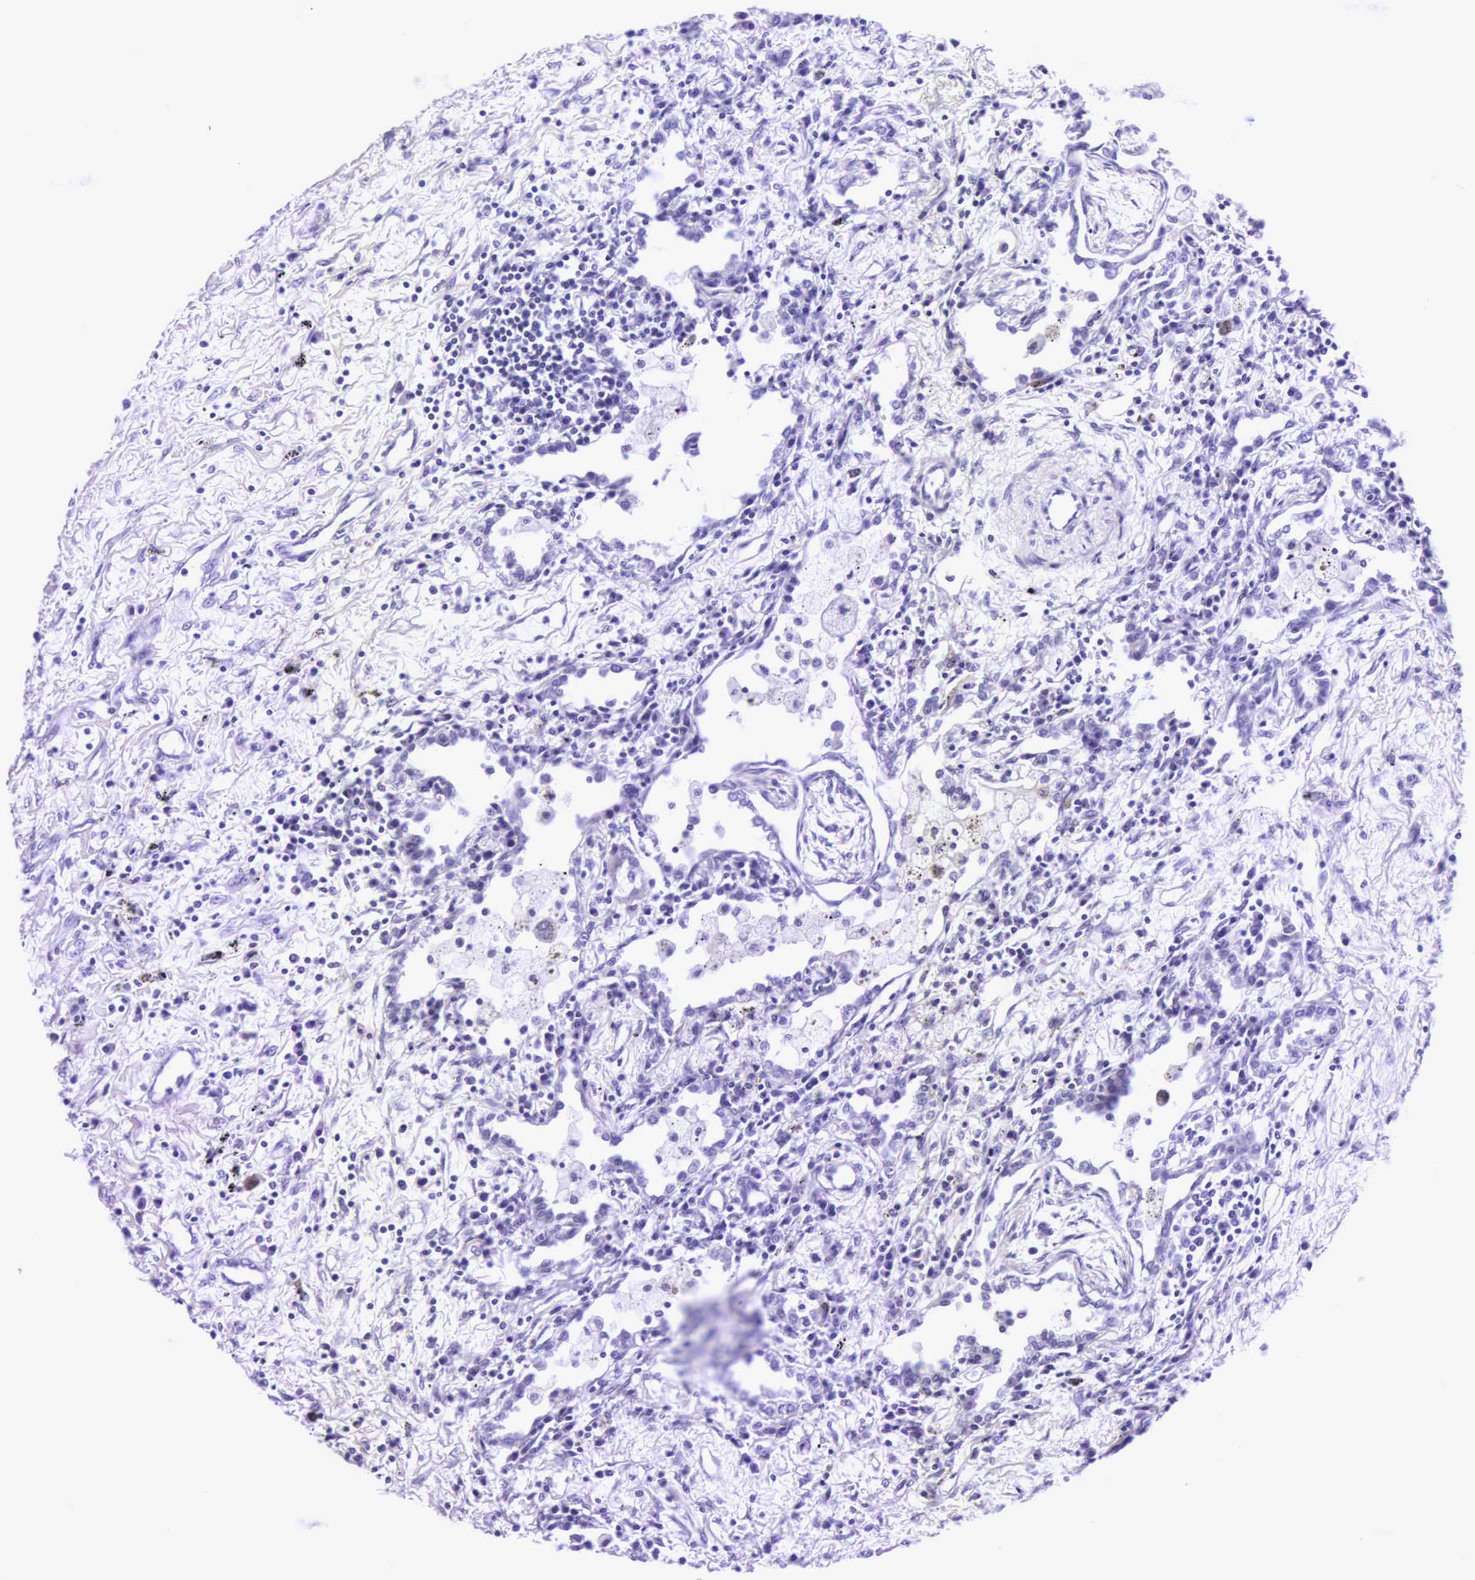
{"staining": {"intensity": "negative", "quantity": "none", "location": "none"}, "tissue": "lung cancer", "cell_type": "Tumor cells", "image_type": "cancer", "snomed": [{"axis": "morphology", "description": "Adenocarcinoma, NOS"}, {"axis": "topography", "description": "Lung"}], "caption": "Tumor cells show no significant expression in adenocarcinoma (lung).", "gene": "CD1A", "patient": {"sex": "male", "age": 60}}